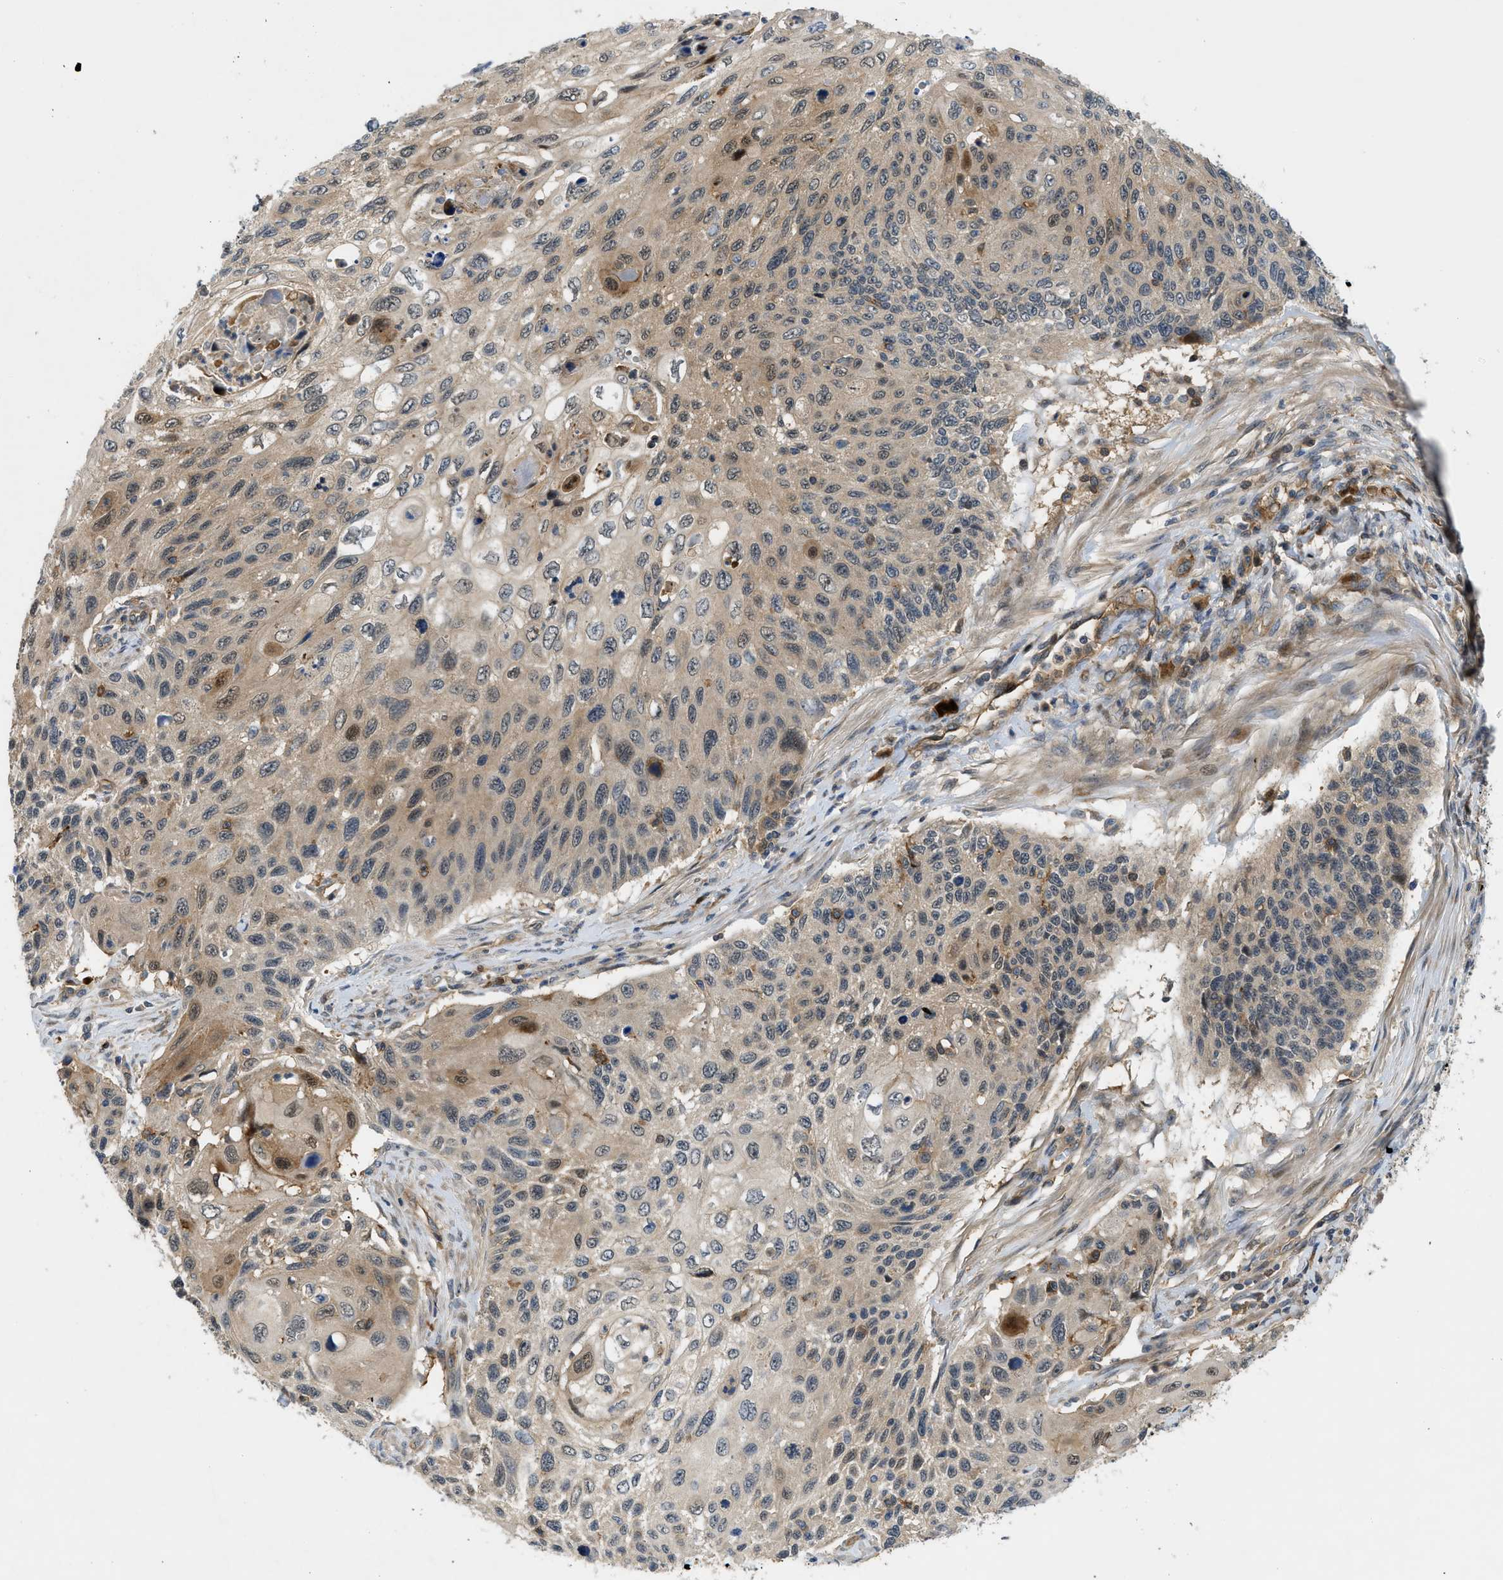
{"staining": {"intensity": "moderate", "quantity": "25%-75%", "location": "cytoplasmic/membranous,nuclear"}, "tissue": "cervical cancer", "cell_type": "Tumor cells", "image_type": "cancer", "snomed": [{"axis": "morphology", "description": "Squamous cell carcinoma, NOS"}, {"axis": "topography", "description": "Cervix"}], "caption": "The immunohistochemical stain labels moderate cytoplasmic/membranous and nuclear staining in tumor cells of squamous cell carcinoma (cervical) tissue.", "gene": "TRAK2", "patient": {"sex": "female", "age": 70}}